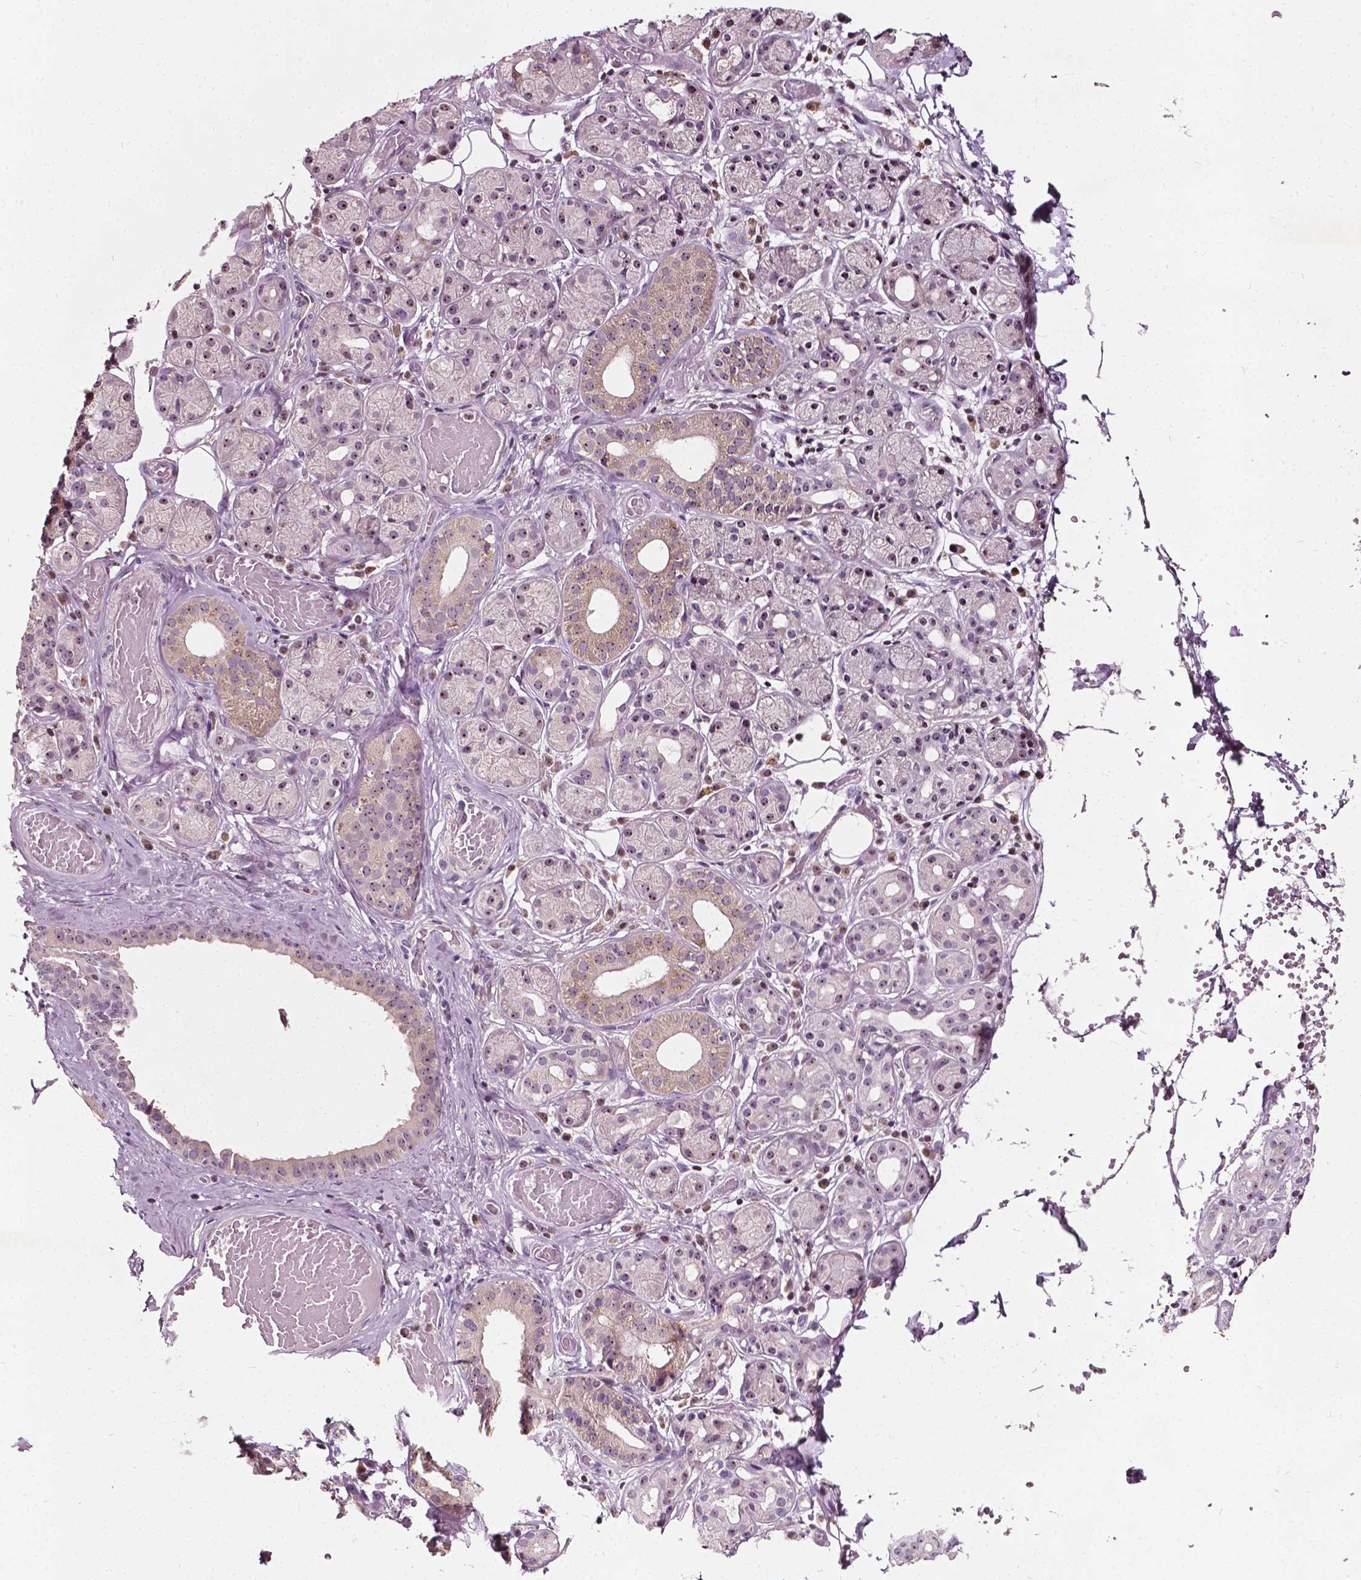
{"staining": {"intensity": "moderate", "quantity": "25%-75%", "location": "cytoplasmic/membranous,nuclear"}, "tissue": "salivary gland", "cell_type": "Glandular cells", "image_type": "normal", "snomed": [{"axis": "morphology", "description": "Normal tissue, NOS"}, {"axis": "topography", "description": "Salivary gland"}, {"axis": "topography", "description": "Peripheral nerve tissue"}], "caption": "An image of salivary gland stained for a protein demonstrates moderate cytoplasmic/membranous,nuclear brown staining in glandular cells. (DAB (3,3'-diaminobenzidine) IHC with brightfield microscopy, high magnification).", "gene": "ODF3L2", "patient": {"sex": "male", "age": 71}}